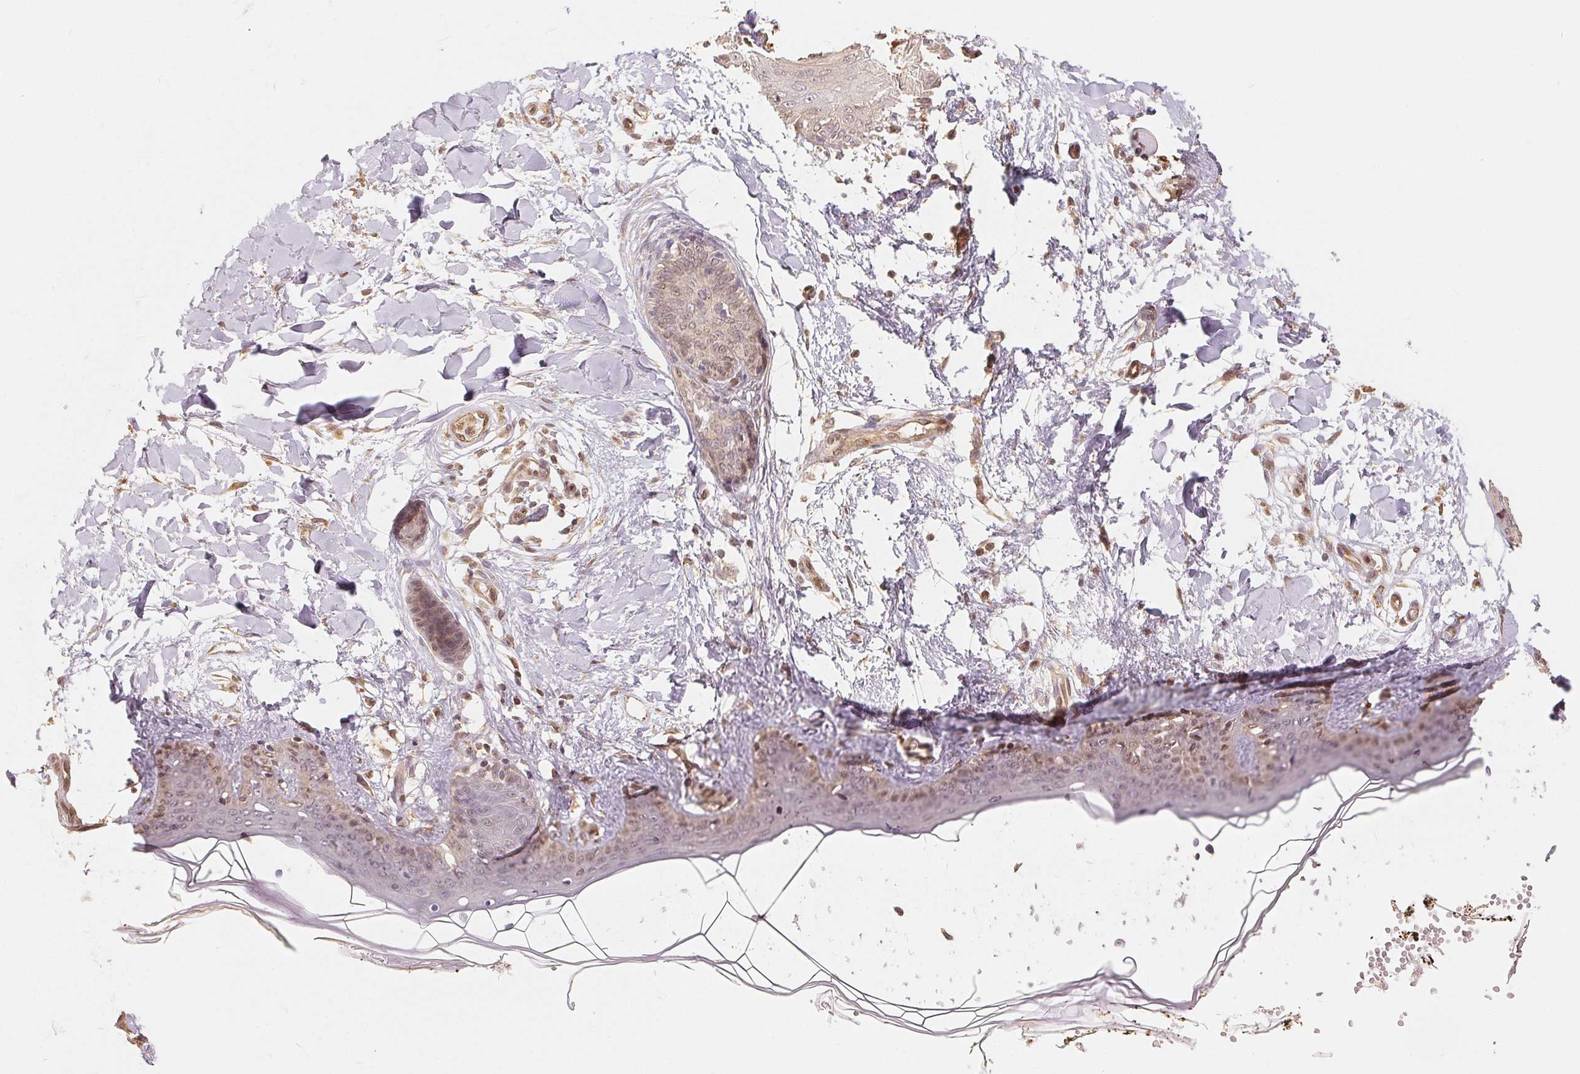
{"staining": {"intensity": "moderate", "quantity": "<25%", "location": "cytoplasmic/membranous,nuclear"}, "tissue": "skin", "cell_type": "Fibroblasts", "image_type": "normal", "snomed": [{"axis": "morphology", "description": "Normal tissue, NOS"}, {"axis": "topography", "description": "Skin"}], "caption": "Benign skin was stained to show a protein in brown. There is low levels of moderate cytoplasmic/membranous,nuclear staining in approximately <25% of fibroblasts.", "gene": "GUSB", "patient": {"sex": "female", "age": 34}}